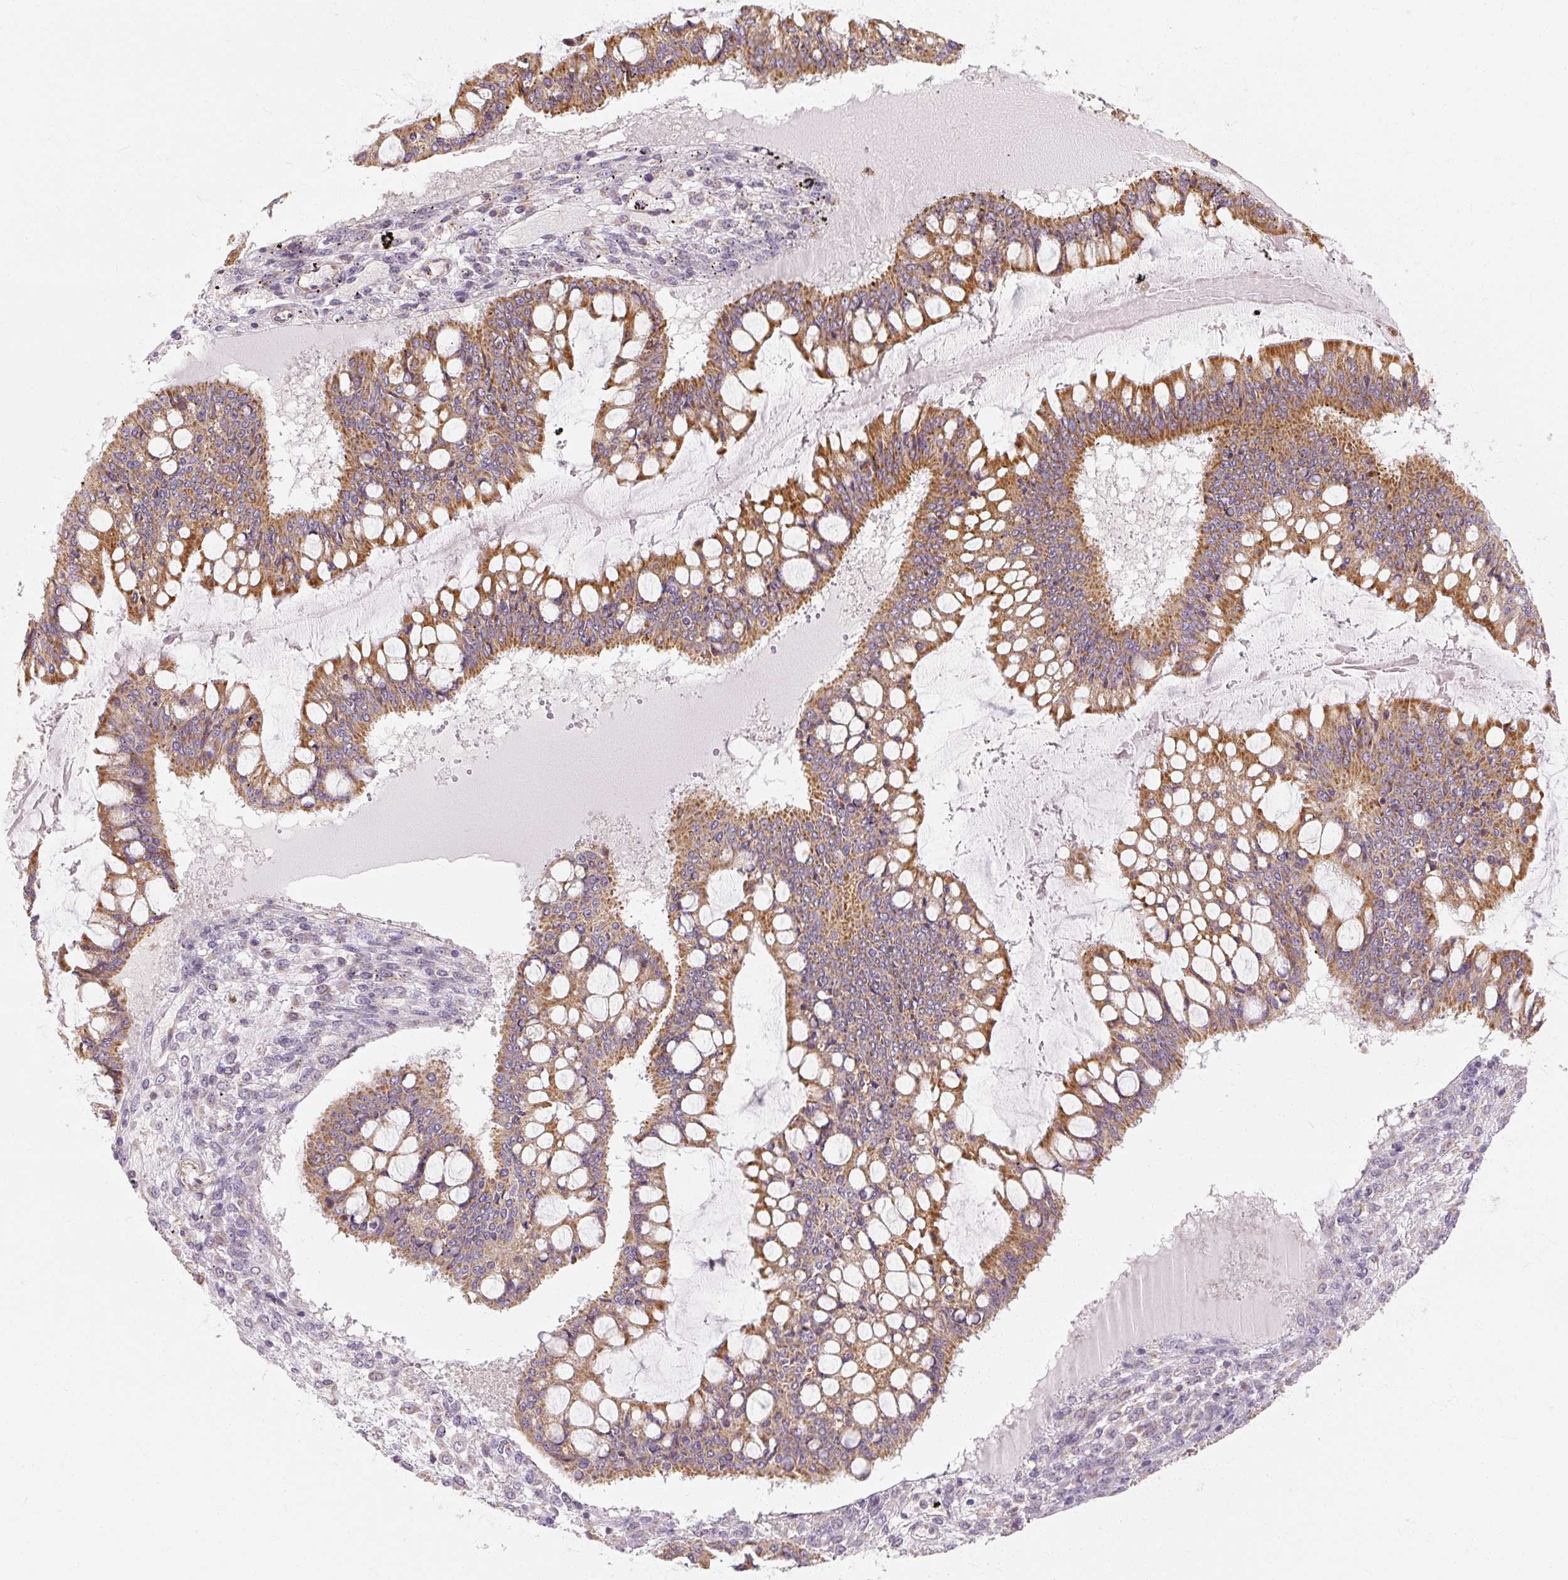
{"staining": {"intensity": "moderate", "quantity": ">75%", "location": "cytoplasmic/membranous"}, "tissue": "ovarian cancer", "cell_type": "Tumor cells", "image_type": "cancer", "snomed": [{"axis": "morphology", "description": "Cystadenocarcinoma, mucinous, NOS"}, {"axis": "topography", "description": "Ovary"}], "caption": "Approximately >75% of tumor cells in human ovarian cancer display moderate cytoplasmic/membranous protein positivity as visualized by brown immunohistochemical staining.", "gene": "RB1CC1", "patient": {"sex": "female", "age": 73}}